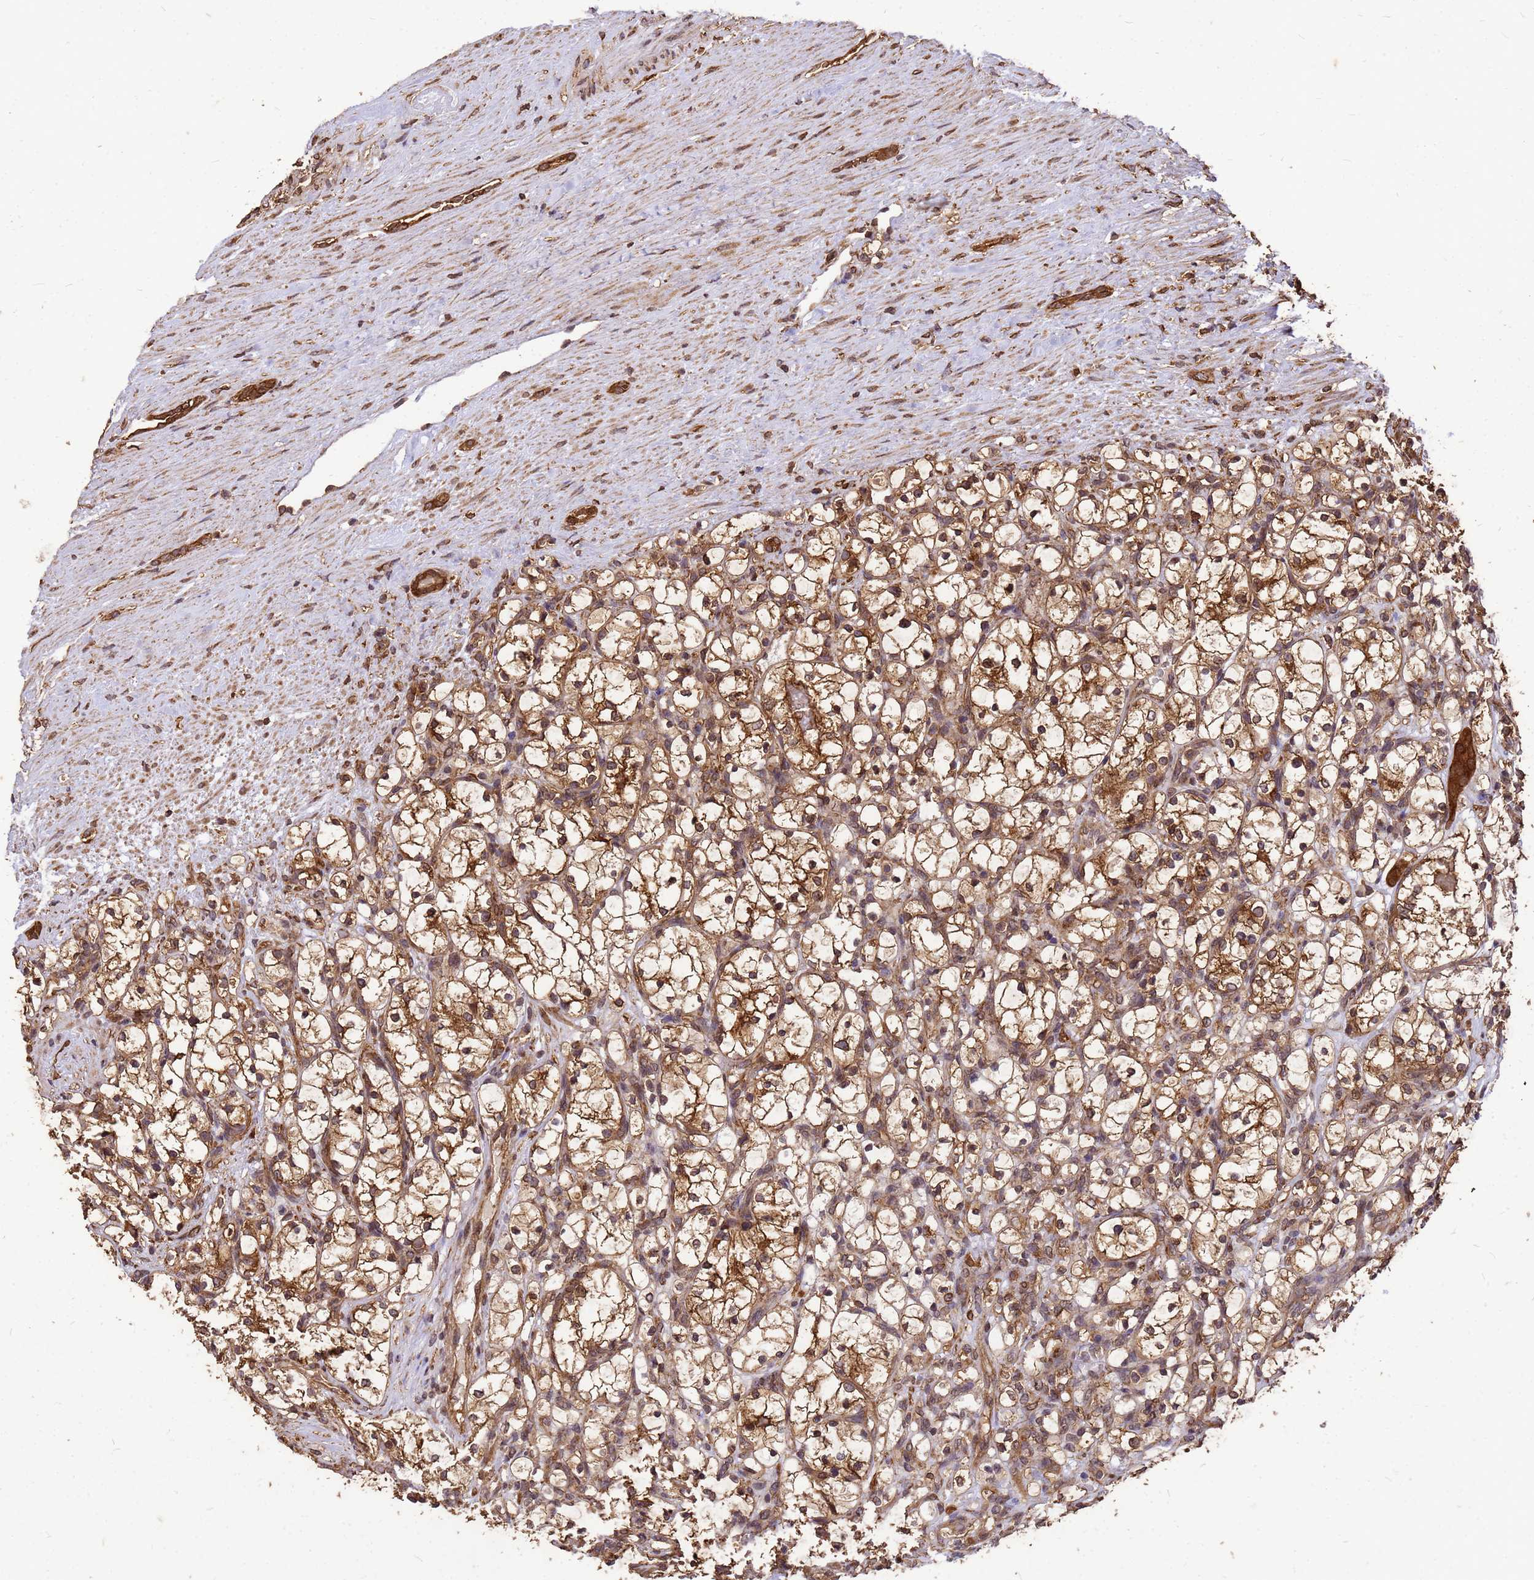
{"staining": {"intensity": "moderate", "quantity": ">75%", "location": "cytoplasmic/membranous"}, "tissue": "renal cancer", "cell_type": "Tumor cells", "image_type": "cancer", "snomed": [{"axis": "morphology", "description": "Adenocarcinoma, NOS"}, {"axis": "topography", "description": "Kidney"}], "caption": "Moderate cytoplasmic/membranous positivity for a protein is seen in approximately >75% of tumor cells of adenocarcinoma (renal) using immunohistochemistry (IHC).", "gene": "ZNF618", "patient": {"sex": "female", "age": 69}}